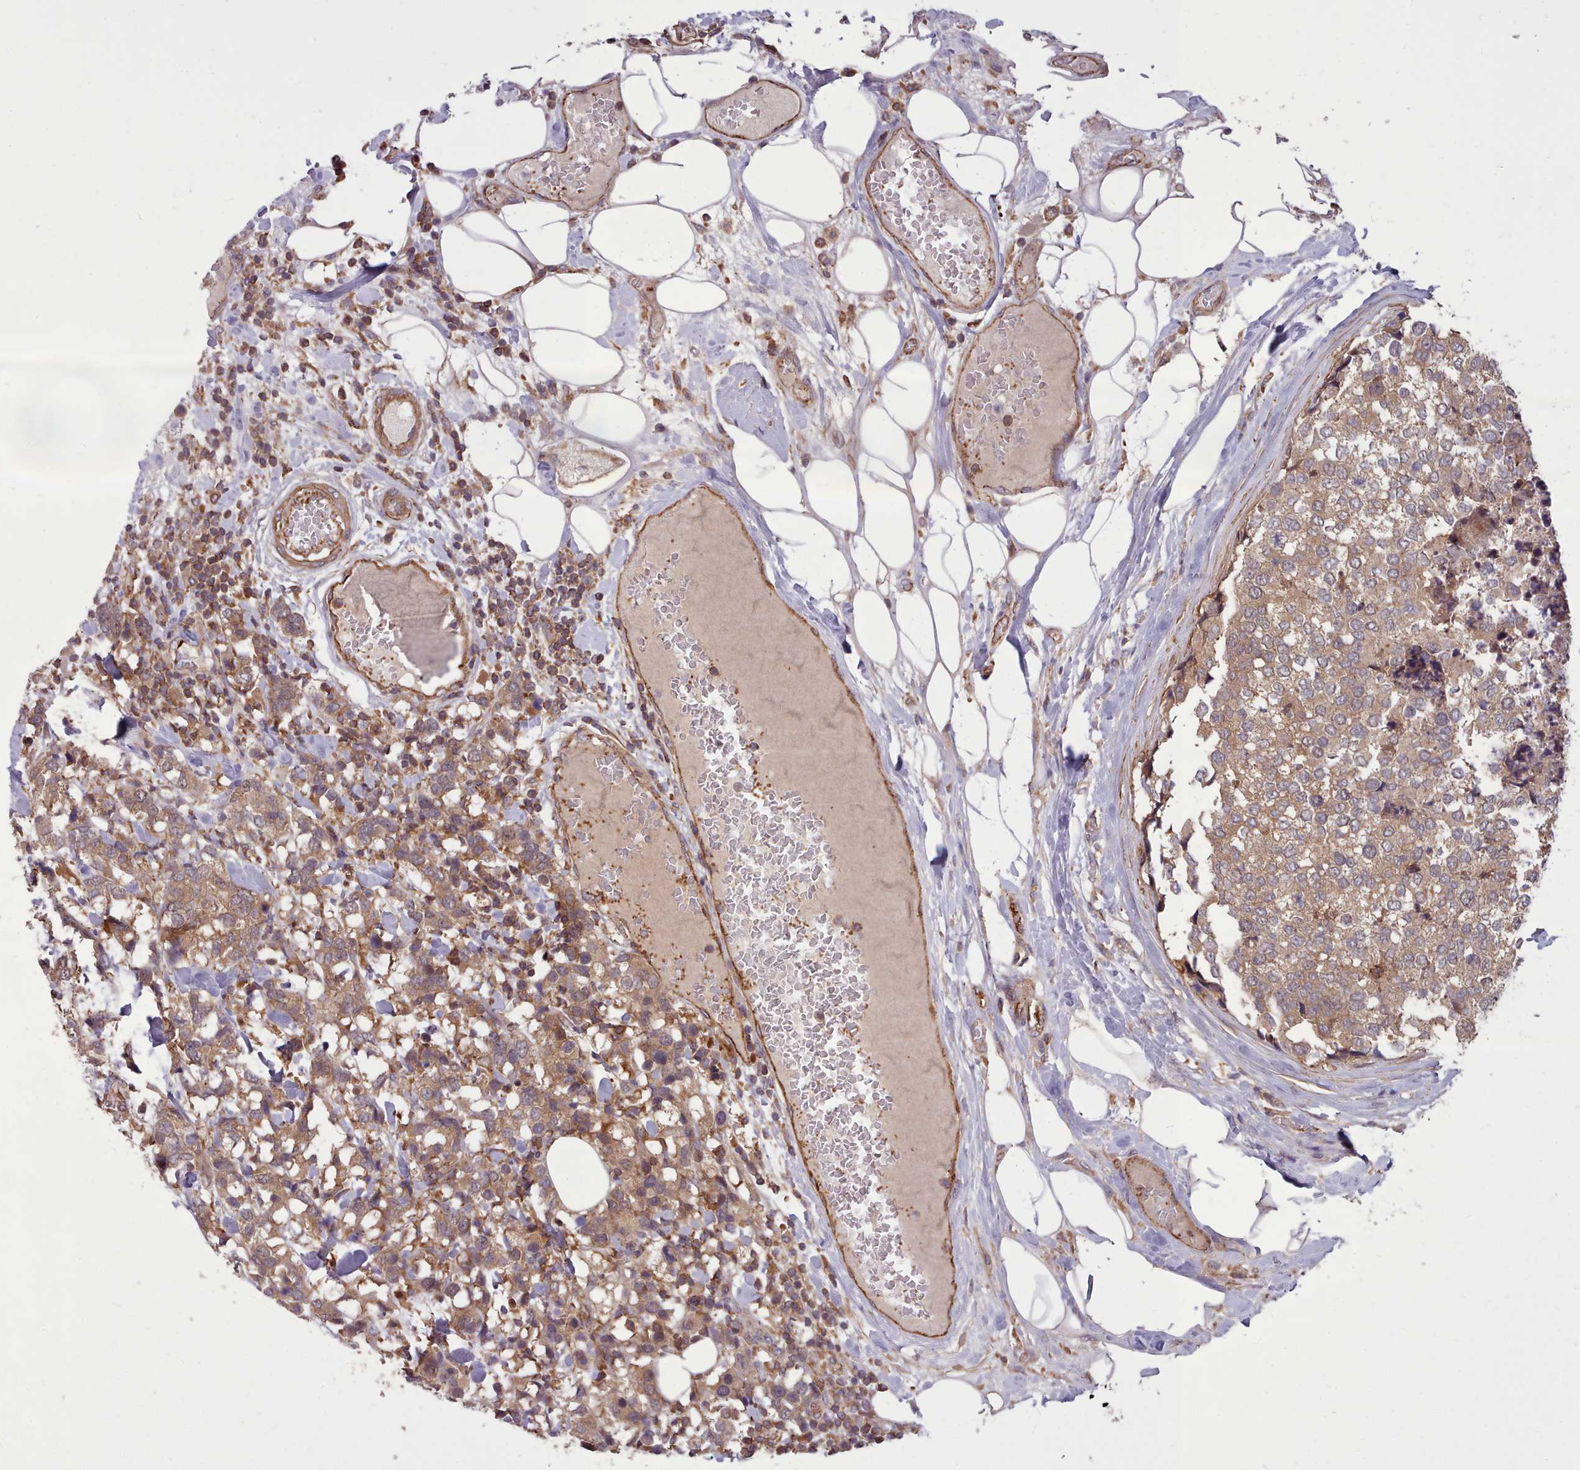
{"staining": {"intensity": "moderate", "quantity": ">75%", "location": "cytoplasmic/membranous"}, "tissue": "breast cancer", "cell_type": "Tumor cells", "image_type": "cancer", "snomed": [{"axis": "morphology", "description": "Lobular carcinoma"}, {"axis": "topography", "description": "Breast"}], "caption": "High-magnification brightfield microscopy of breast cancer (lobular carcinoma) stained with DAB (brown) and counterstained with hematoxylin (blue). tumor cells exhibit moderate cytoplasmic/membranous expression is present in approximately>75% of cells.", "gene": "STUB1", "patient": {"sex": "female", "age": 59}}